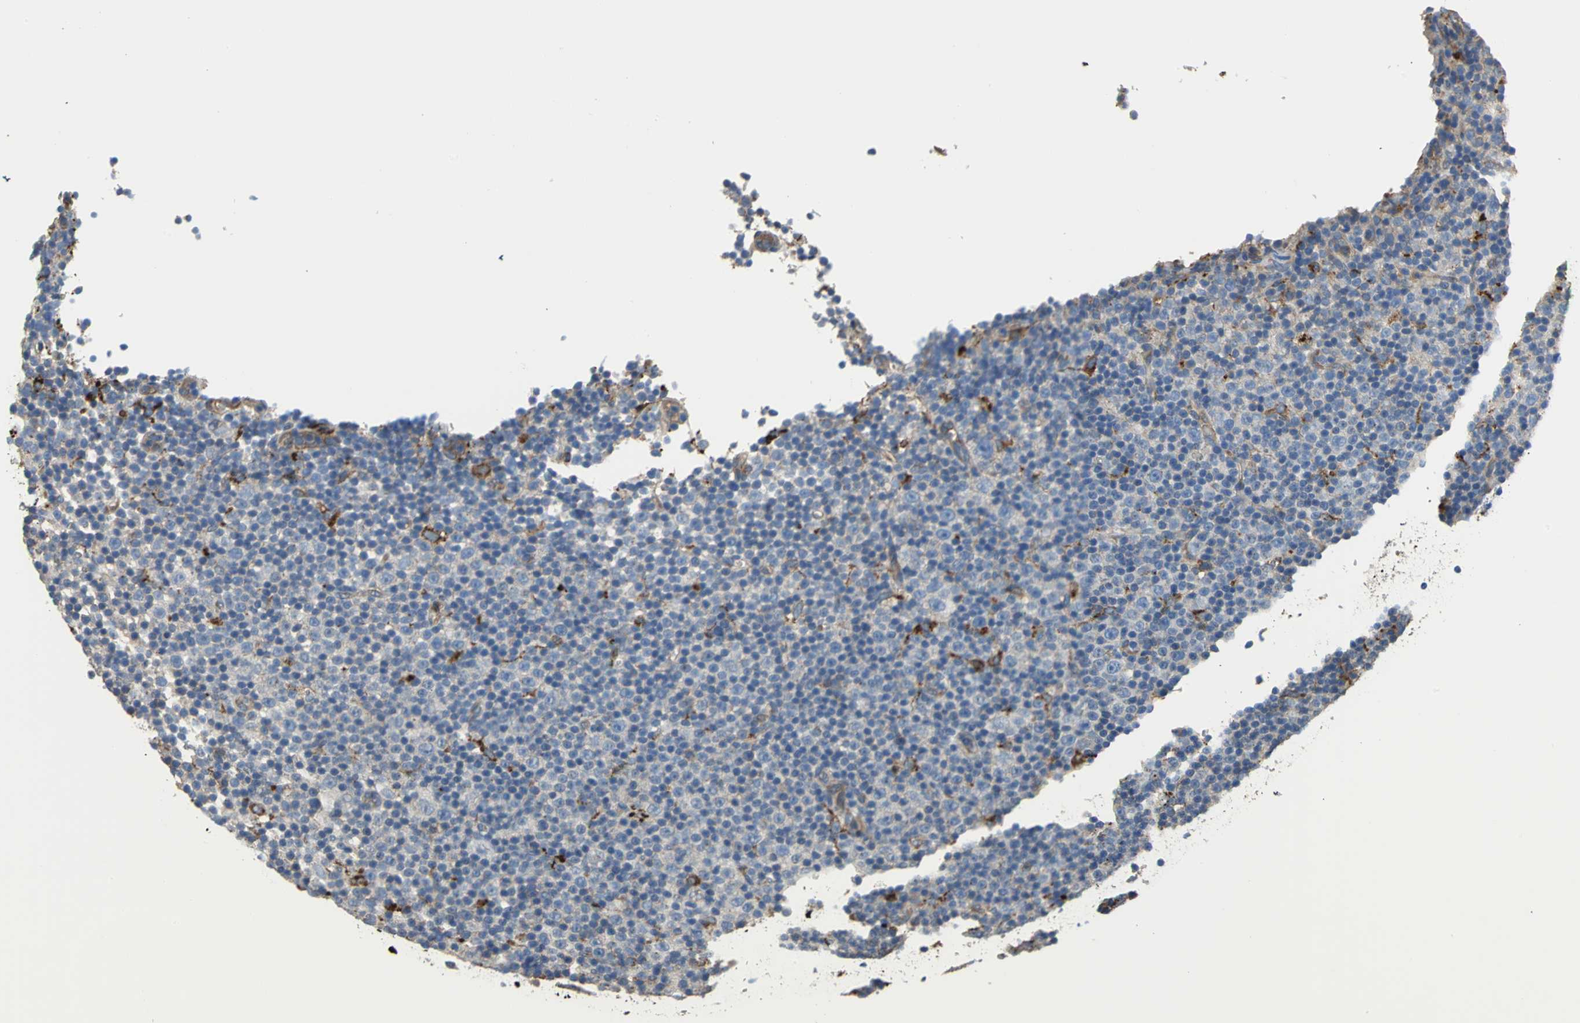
{"staining": {"intensity": "negative", "quantity": "none", "location": "none"}, "tissue": "lymphoma", "cell_type": "Tumor cells", "image_type": "cancer", "snomed": [{"axis": "morphology", "description": "Malignant lymphoma, non-Hodgkin's type, Low grade"}, {"axis": "topography", "description": "Lymph node"}], "caption": "DAB immunohistochemical staining of lymphoma exhibits no significant expression in tumor cells.", "gene": "DIAPH2", "patient": {"sex": "female", "age": 67}}